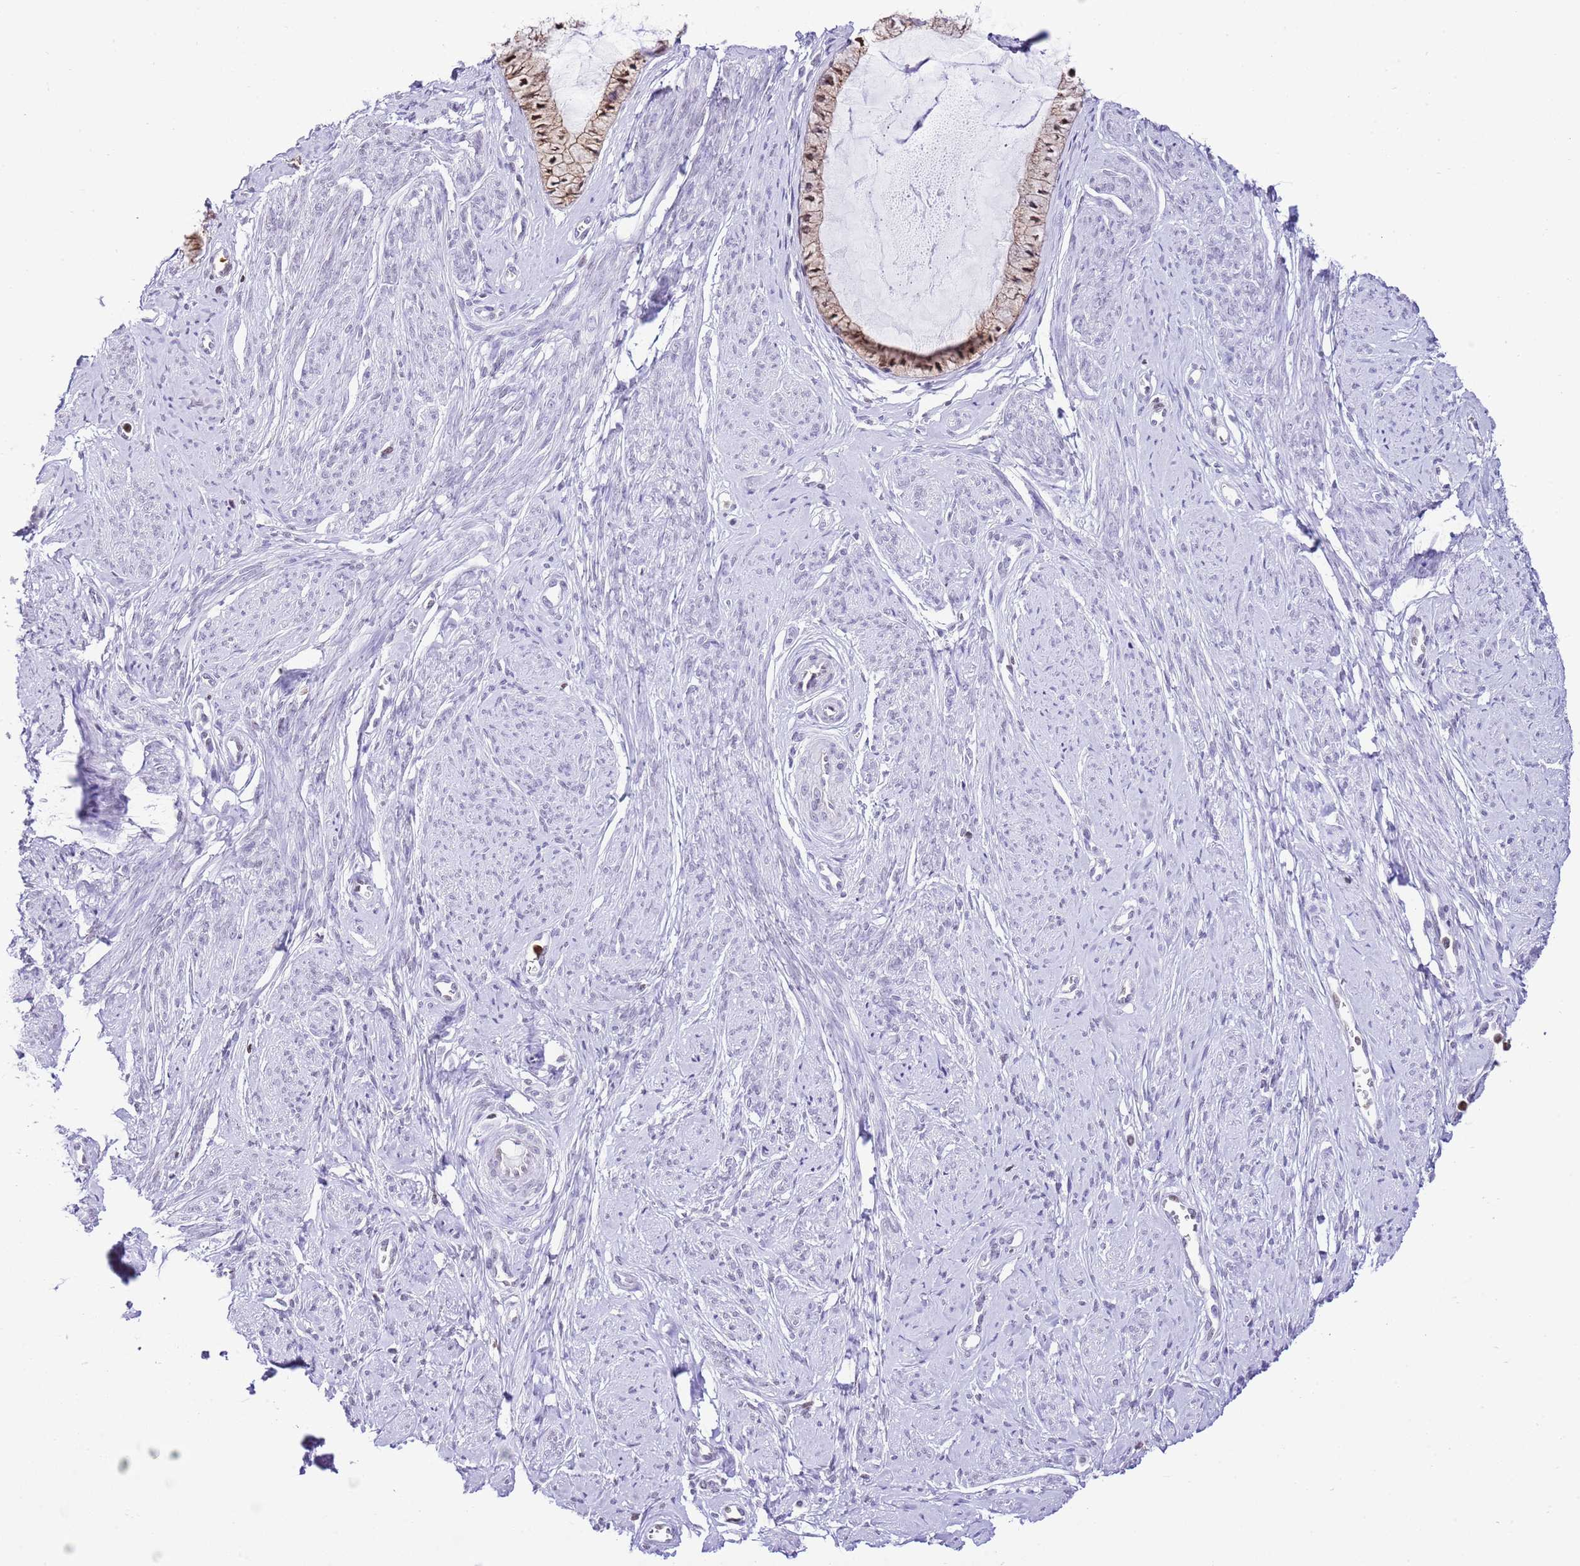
{"staining": {"intensity": "strong", "quantity": ">75%", "location": "cytoplasmic/membranous,nuclear"}, "tissue": "cervix", "cell_type": "Glandular cells", "image_type": "normal", "snomed": [{"axis": "morphology", "description": "Normal tissue, NOS"}, {"axis": "topography", "description": "Cervix"}], "caption": "This histopathology image reveals immunohistochemistry staining of benign human cervix, with high strong cytoplasmic/membranous,nuclear expression in about >75% of glandular cells.", "gene": "PRR15", "patient": {"sex": "female", "age": 42}}